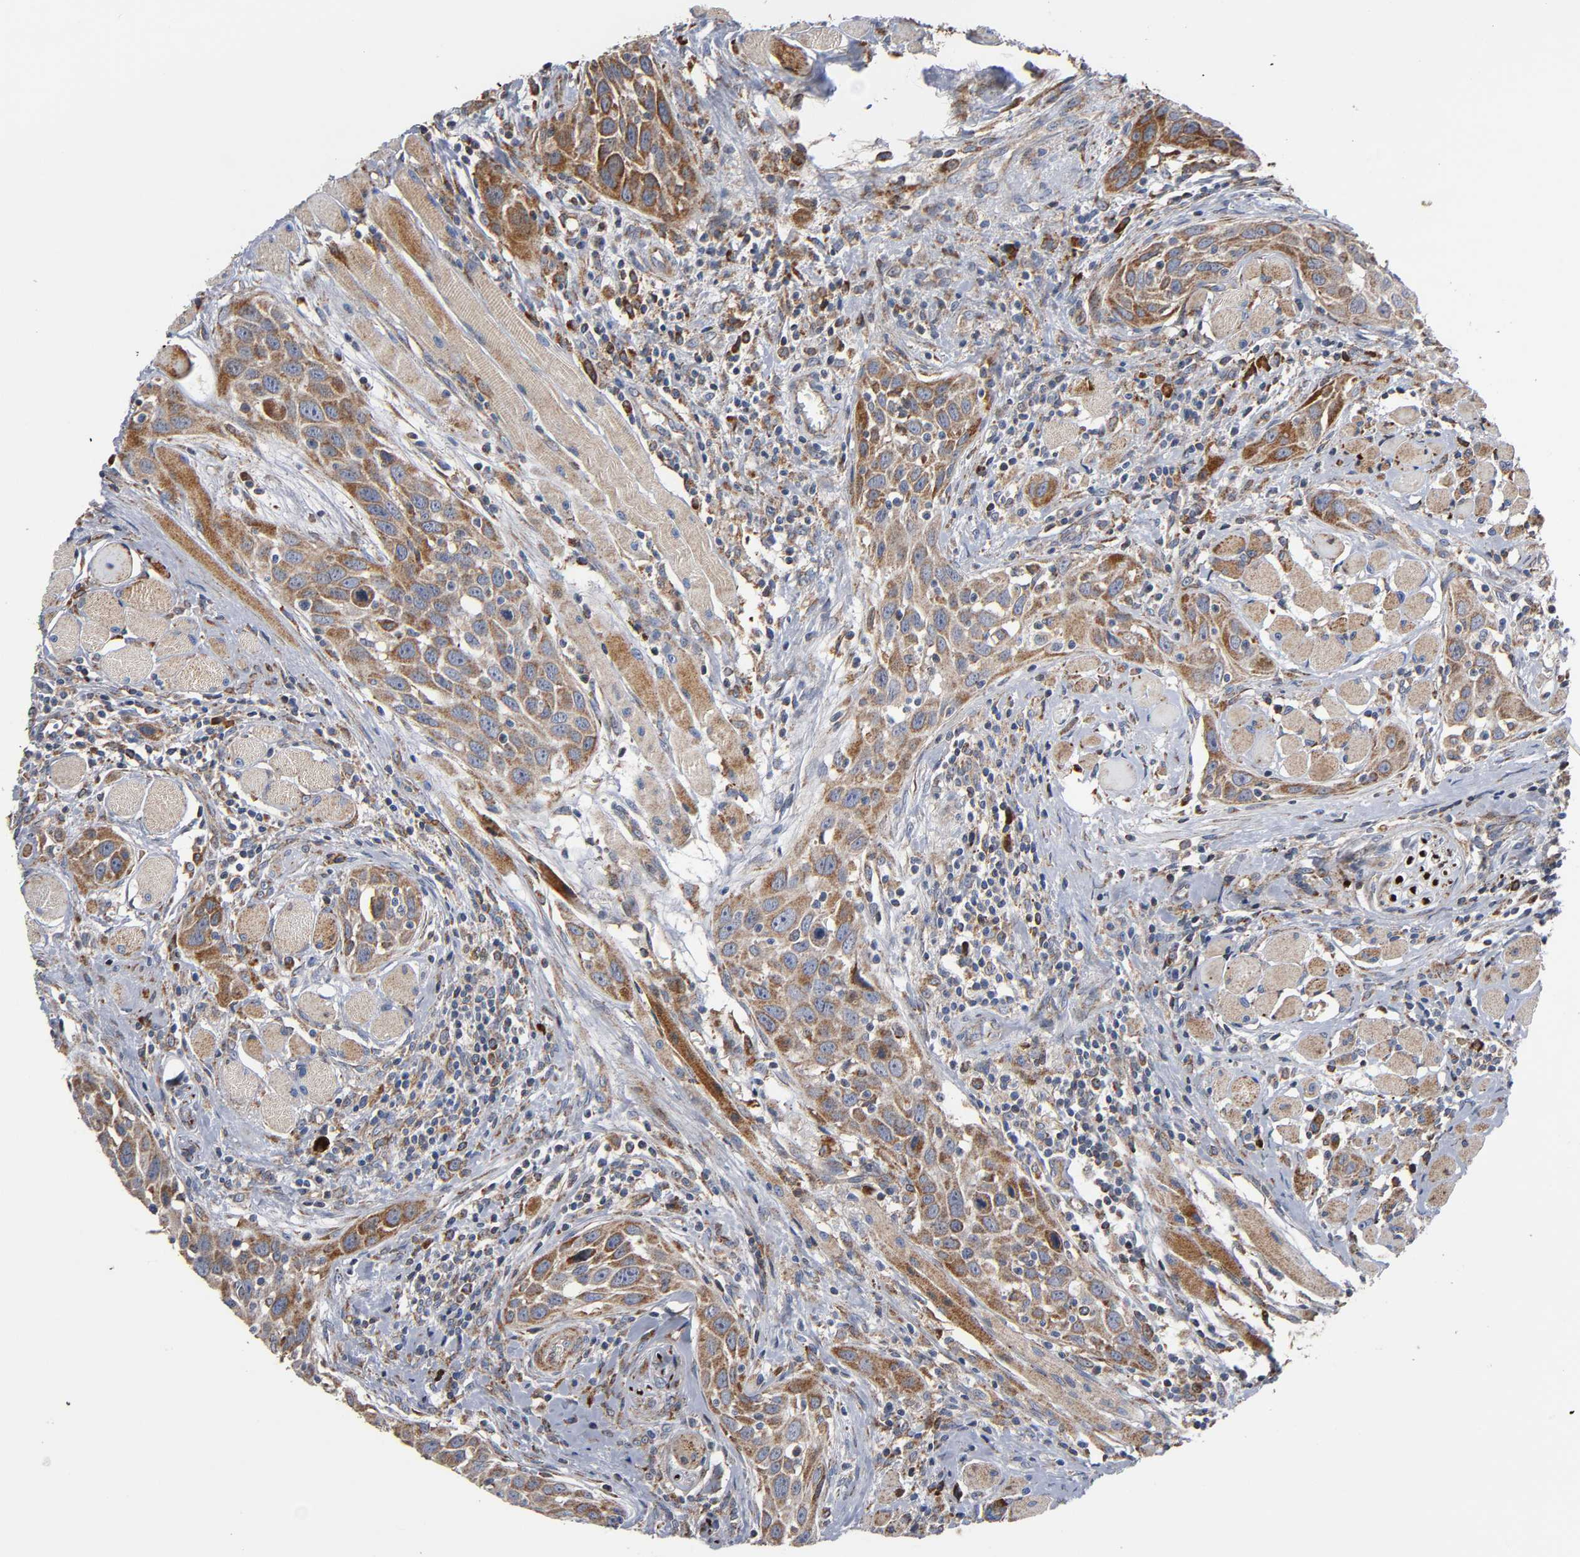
{"staining": {"intensity": "moderate", "quantity": ">75%", "location": "cytoplasmic/membranous"}, "tissue": "head and neck cancer", "cell_type": "Tumor cells", "image_type": "cancer", "snomed": [{"axis": "morphology", "description": "Squamous cell carcinoma, NOS"}, {"axis": "topography", "description": "Oral tissue"}, {"axis": "topography", "description": "Head-Neck"}], "caption": "Tumor cells demonstrate medium levels of moderate cytoplasmic/membranous staining in approximately >75% of cells in human head and neck squamous cell carcinoma. Ihc stains the protein in brown and the nuclei are stained blue.", "gene": "MAP3K1", "patient": {"sex": "female", "age": 50}}